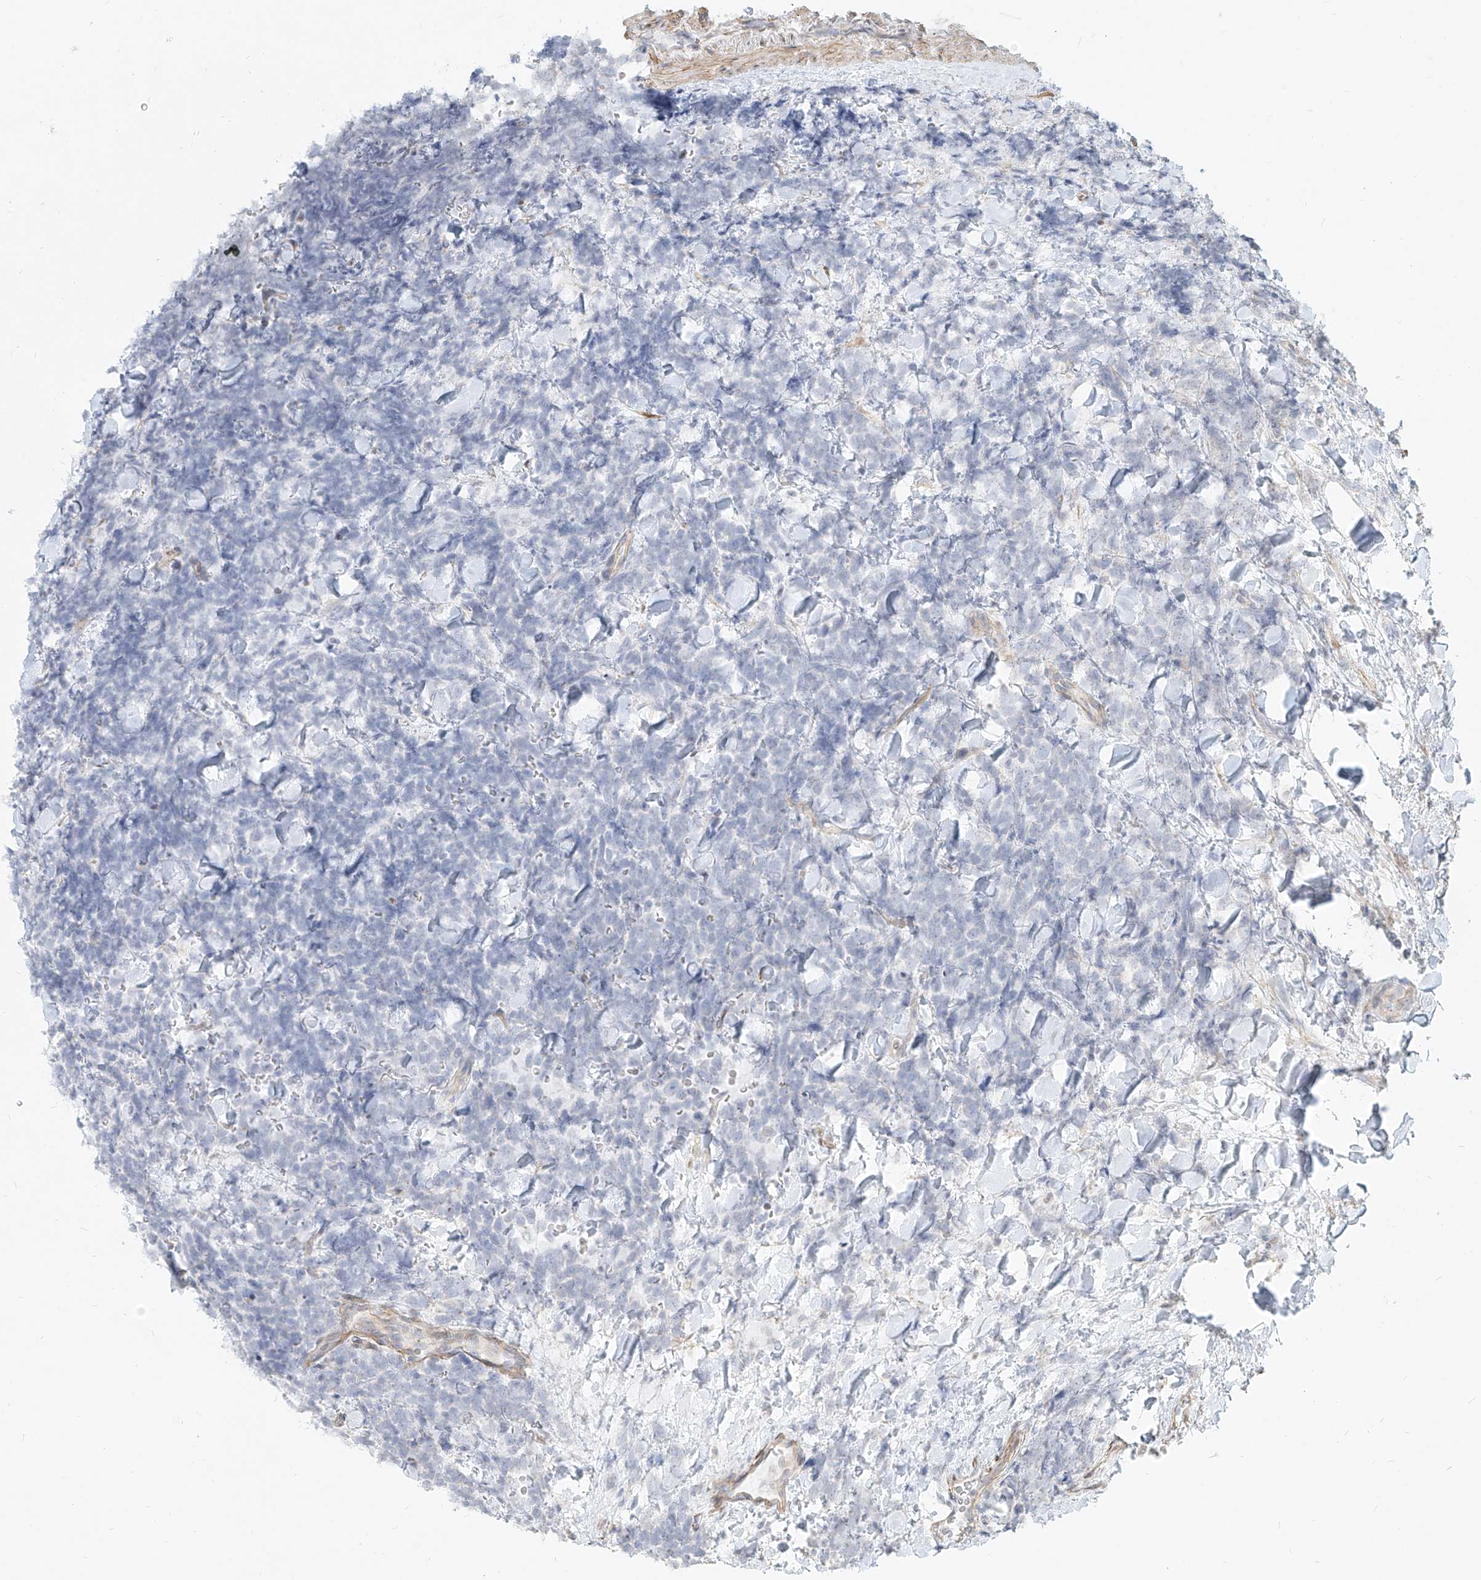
{"staining": {"intensity": "negative", "quantity": "none", "location": "none"}, "tissue": "urothelial cancer", "cell_type": "Tumor cells", "image_type": "cancer", "snomed": [{"axis": "morphology", "description": "Urothelial carcinoma, High grade"}, {"axis": "topography", "description": "Urinary bladder"}], "caption": "An immunohistochemistry micrograph of urothelial cancer is shown. There is no staining in tumor cells of urothelial cancer.", "gene": "ITPKB", "patient": {"sex": "female", "age": 82}}